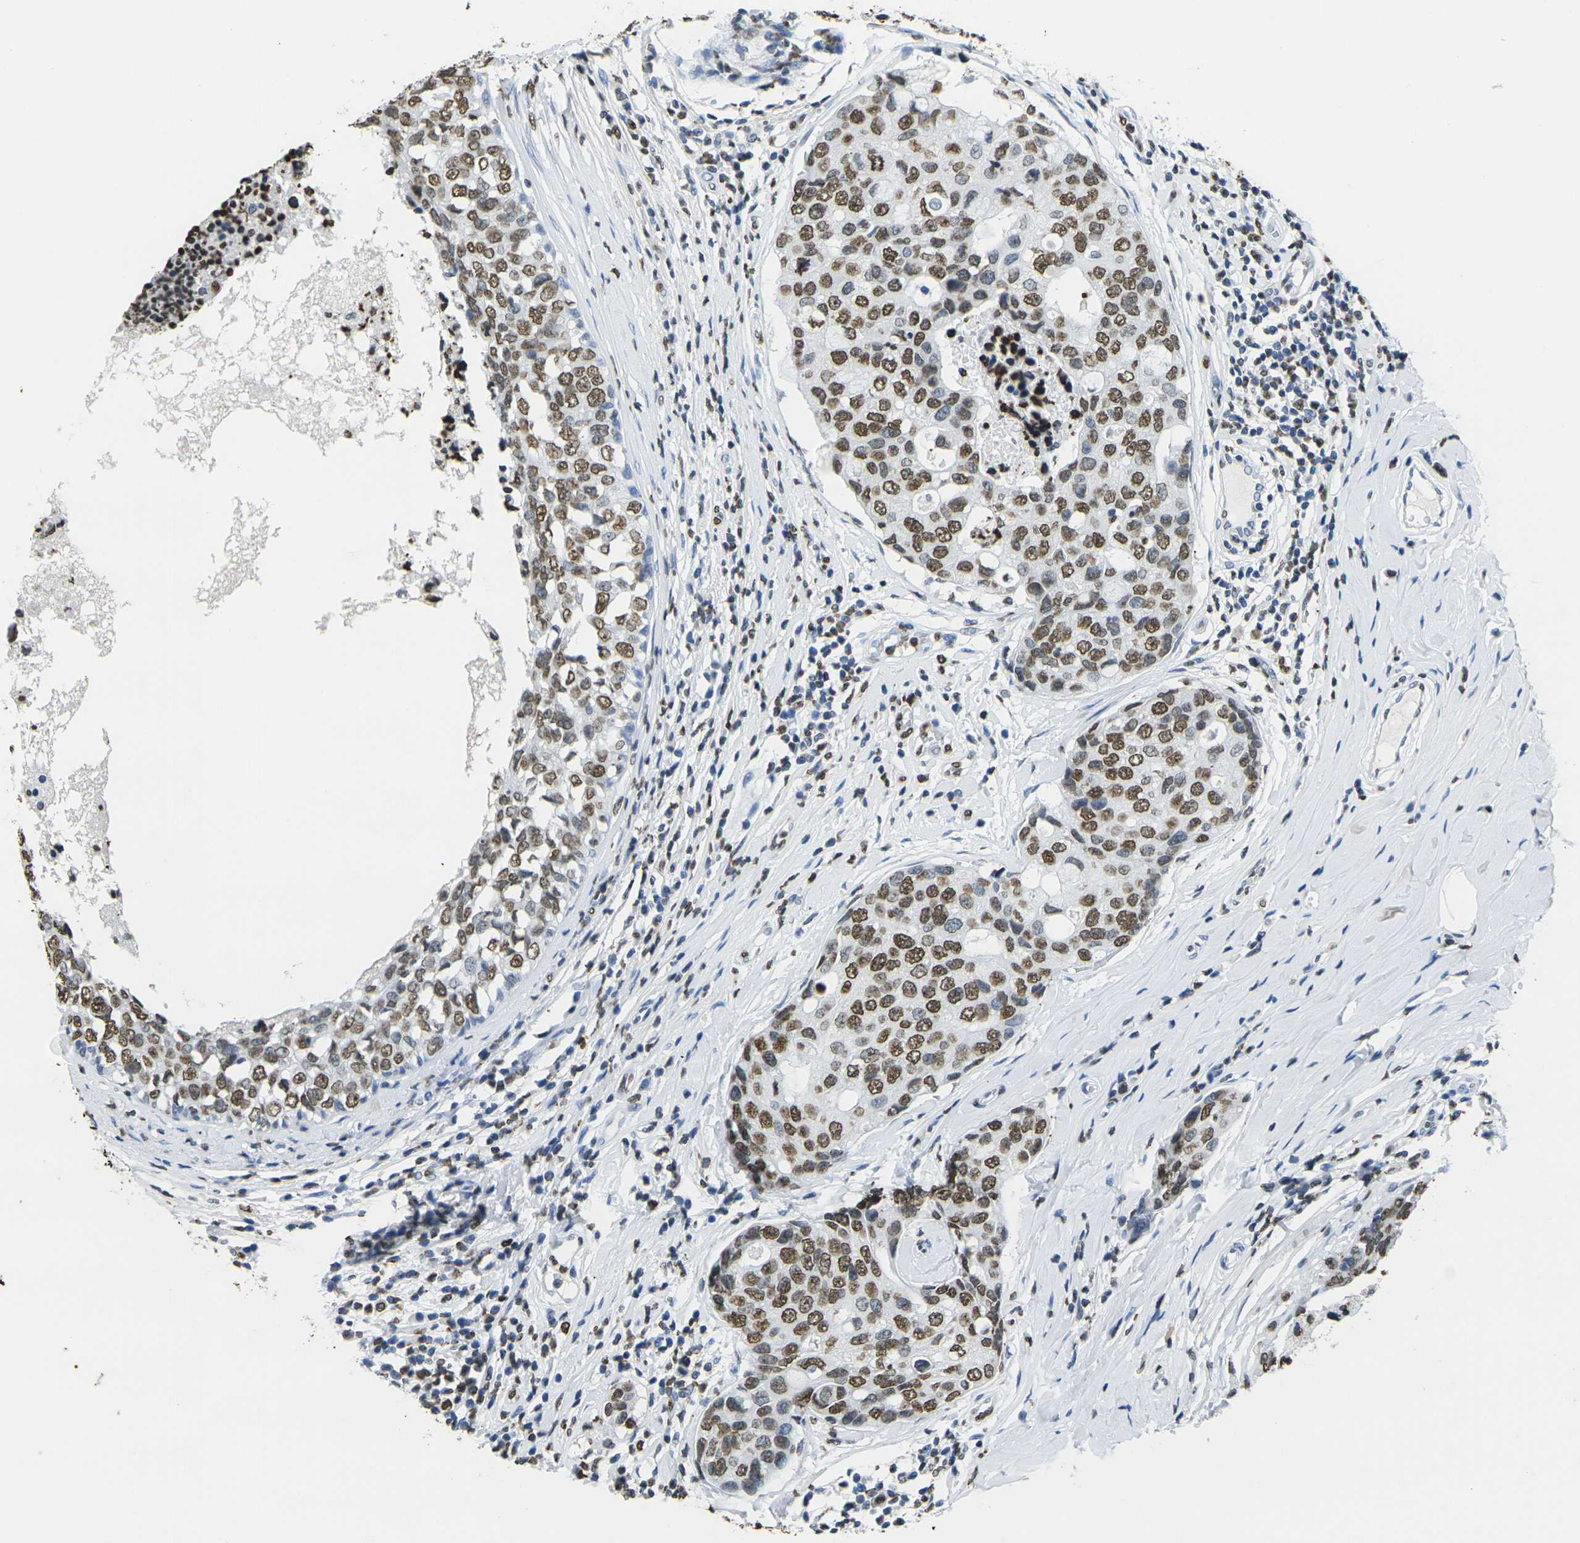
{"staining": {"intensity": "strong", "quantity": ">75%", "location": "nuclear"}, "tissue": "breast cancer", "cell_type": "Tumor cells", "image_type": "cancer", "snomed": [{"axis": "morphology", "description": "Duct carcinoma"}, {"axis": "topography", "description": "Breast"}], "caption": "Tumor cells exhibit high levels of strong nuclear expression in about >75% of cells in human breast cancer. (Stains: DAB (3,3'-diaminobenzidine) in brown, nuclei in blue, Microscopy: brightfield microscopy at high magnification).", "gene": "DRAXIN", "patient": {"sex": "female", "age": 27}}